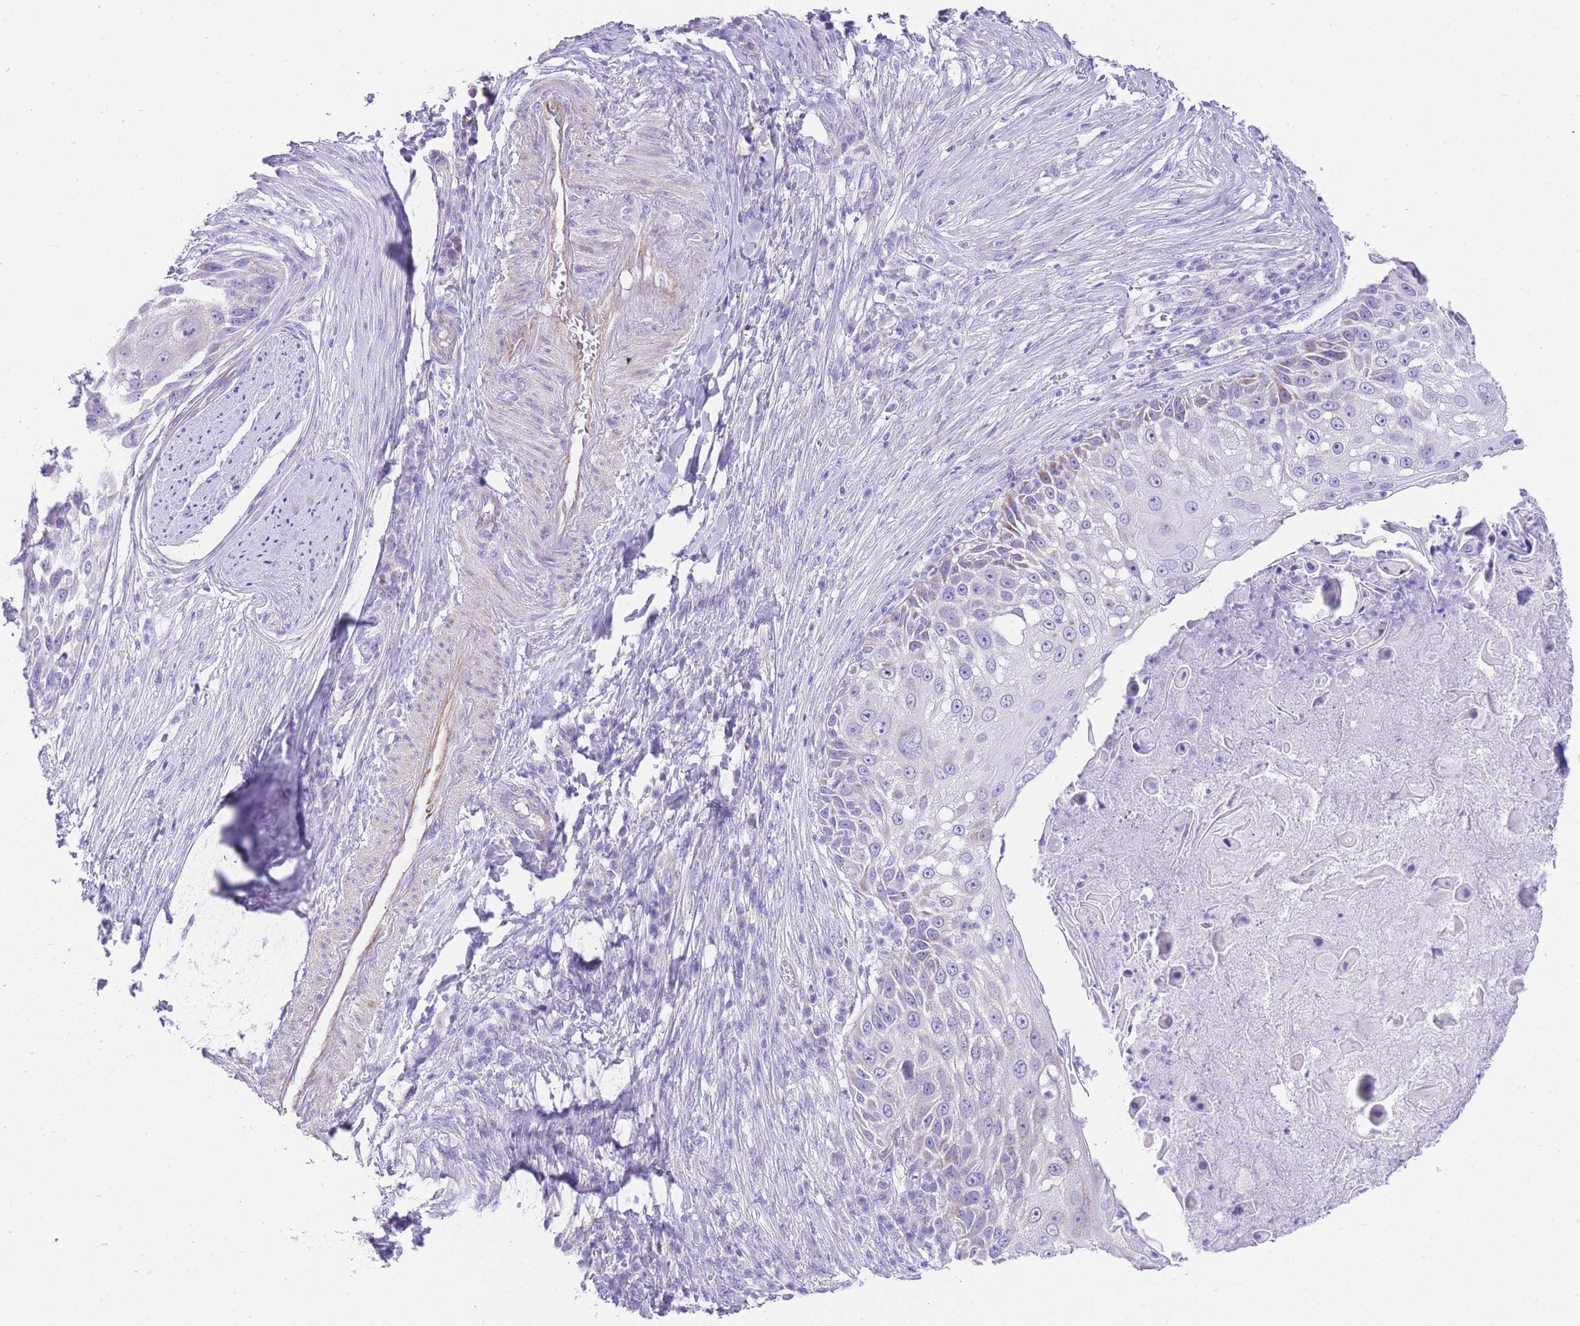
{"staining": {"intensity": "weak", "quantity": "<25%", "location": "cytoplasmic/membranous"}, "tissue": "skin cancer", "cell_type": "Tumor cells", "image_type": "cancer", "snomed": [{"axis": "morphology", "description": "Squamous cell carcinoma, NOS"}, {"axis": "topography", "description": "Skin"}], "caption": "Immunohistochemistry (IHC) of skin cancer shows no expression in tumor cells.", "gene": "ACSM4", "patient": {"sex": "female", "age": 44}}